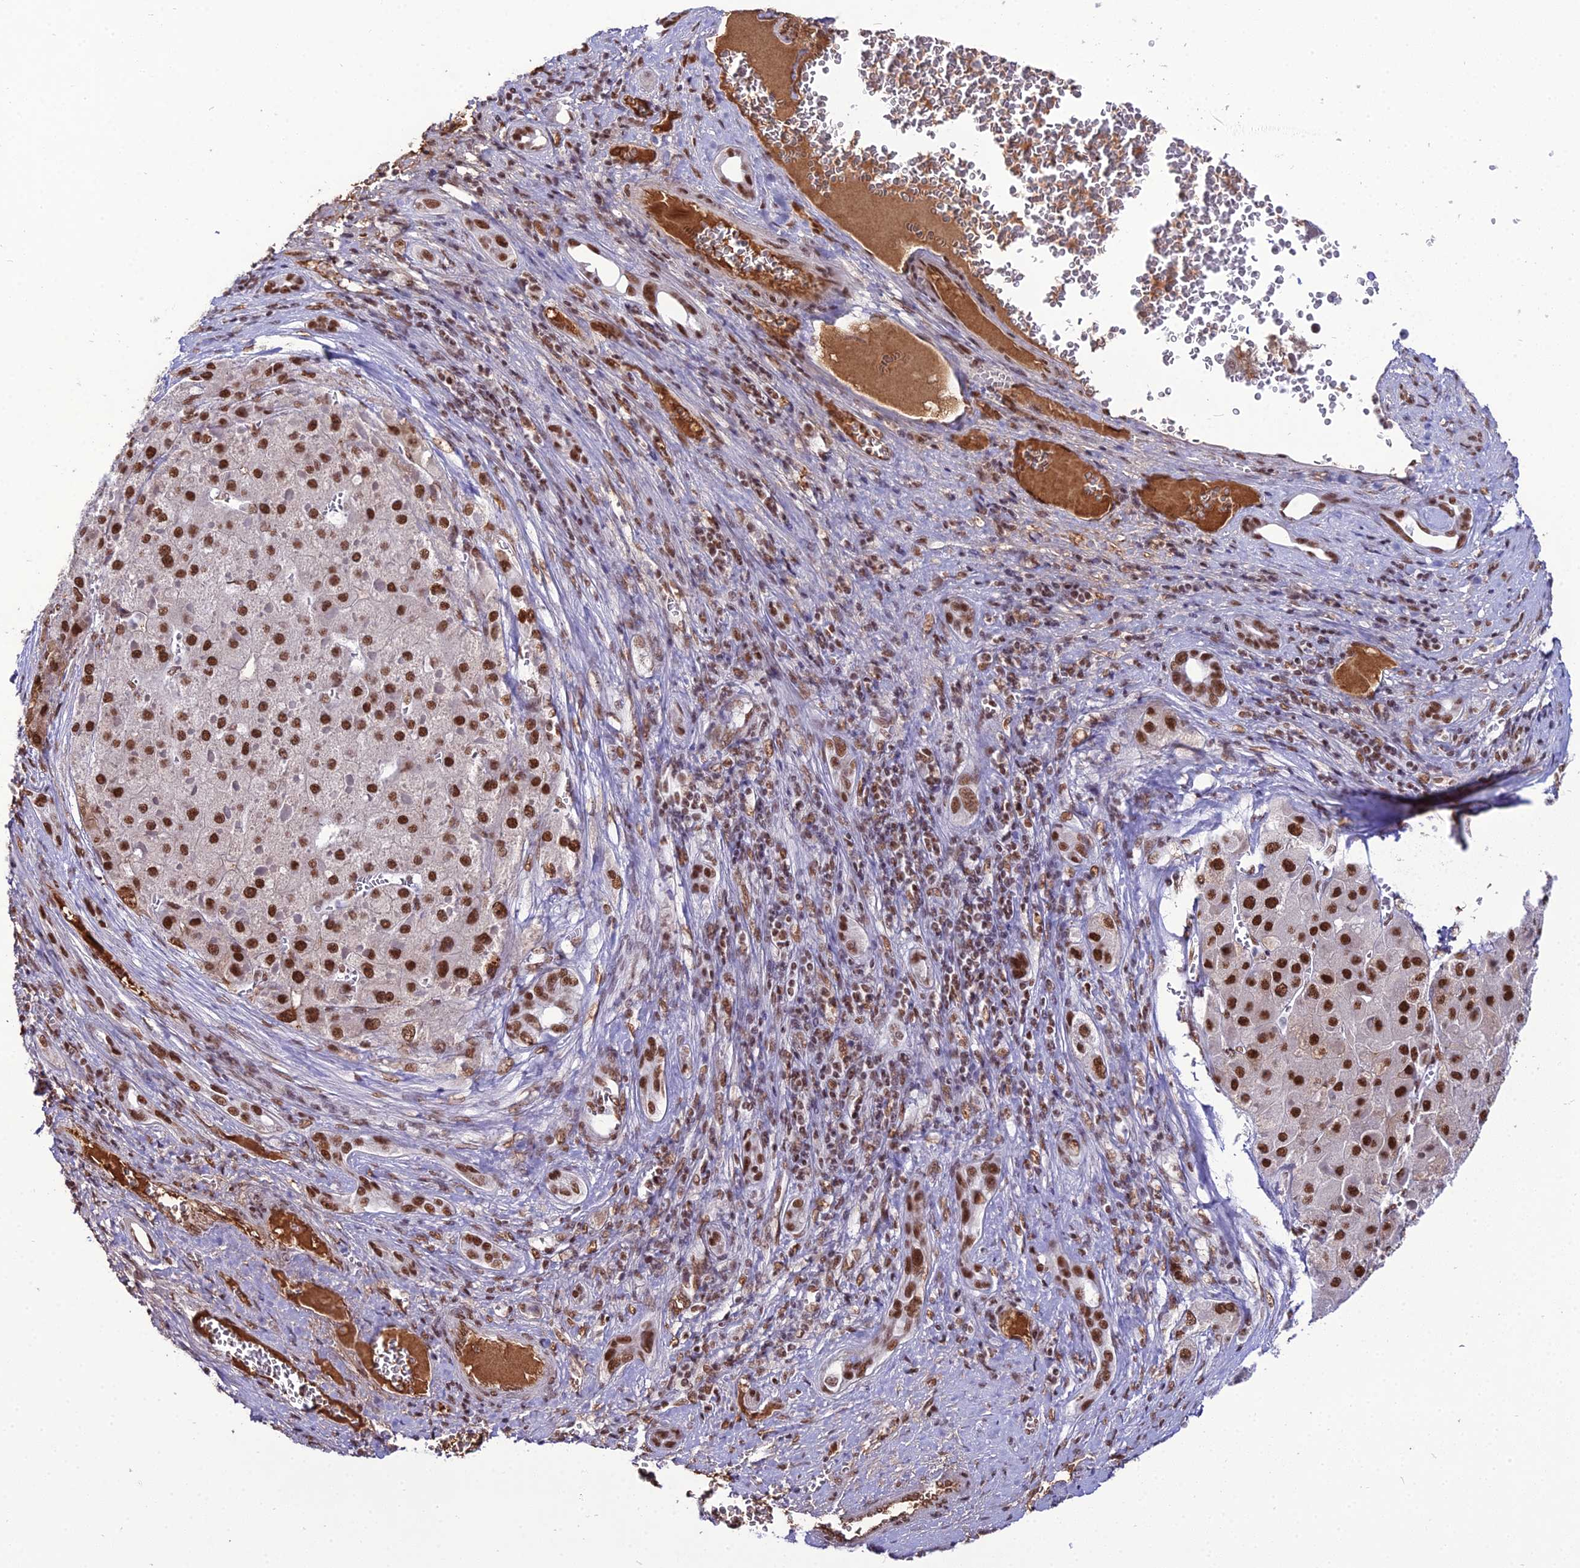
{"staining": {"intensity": "strong", "quantity": ">75%", "location": "nuclear"}, "tissue": "liver cancer", "cell_type": "Tumor cells", "image_type": "cancer", "snomed": [{"axis": "morphology", "description": "Carcinoma, Hepatocellular, NOS"}, {"axis": "topography", "description": "Liver"}], "caption": "Human liver cancer (hepatocellular carcinoma) stained with a brown dye reveals strong nuclear positive positivity in about >75% of tumor cells.", "gene": "RBM12", "patient": {"sex": "female", "age": 73}}